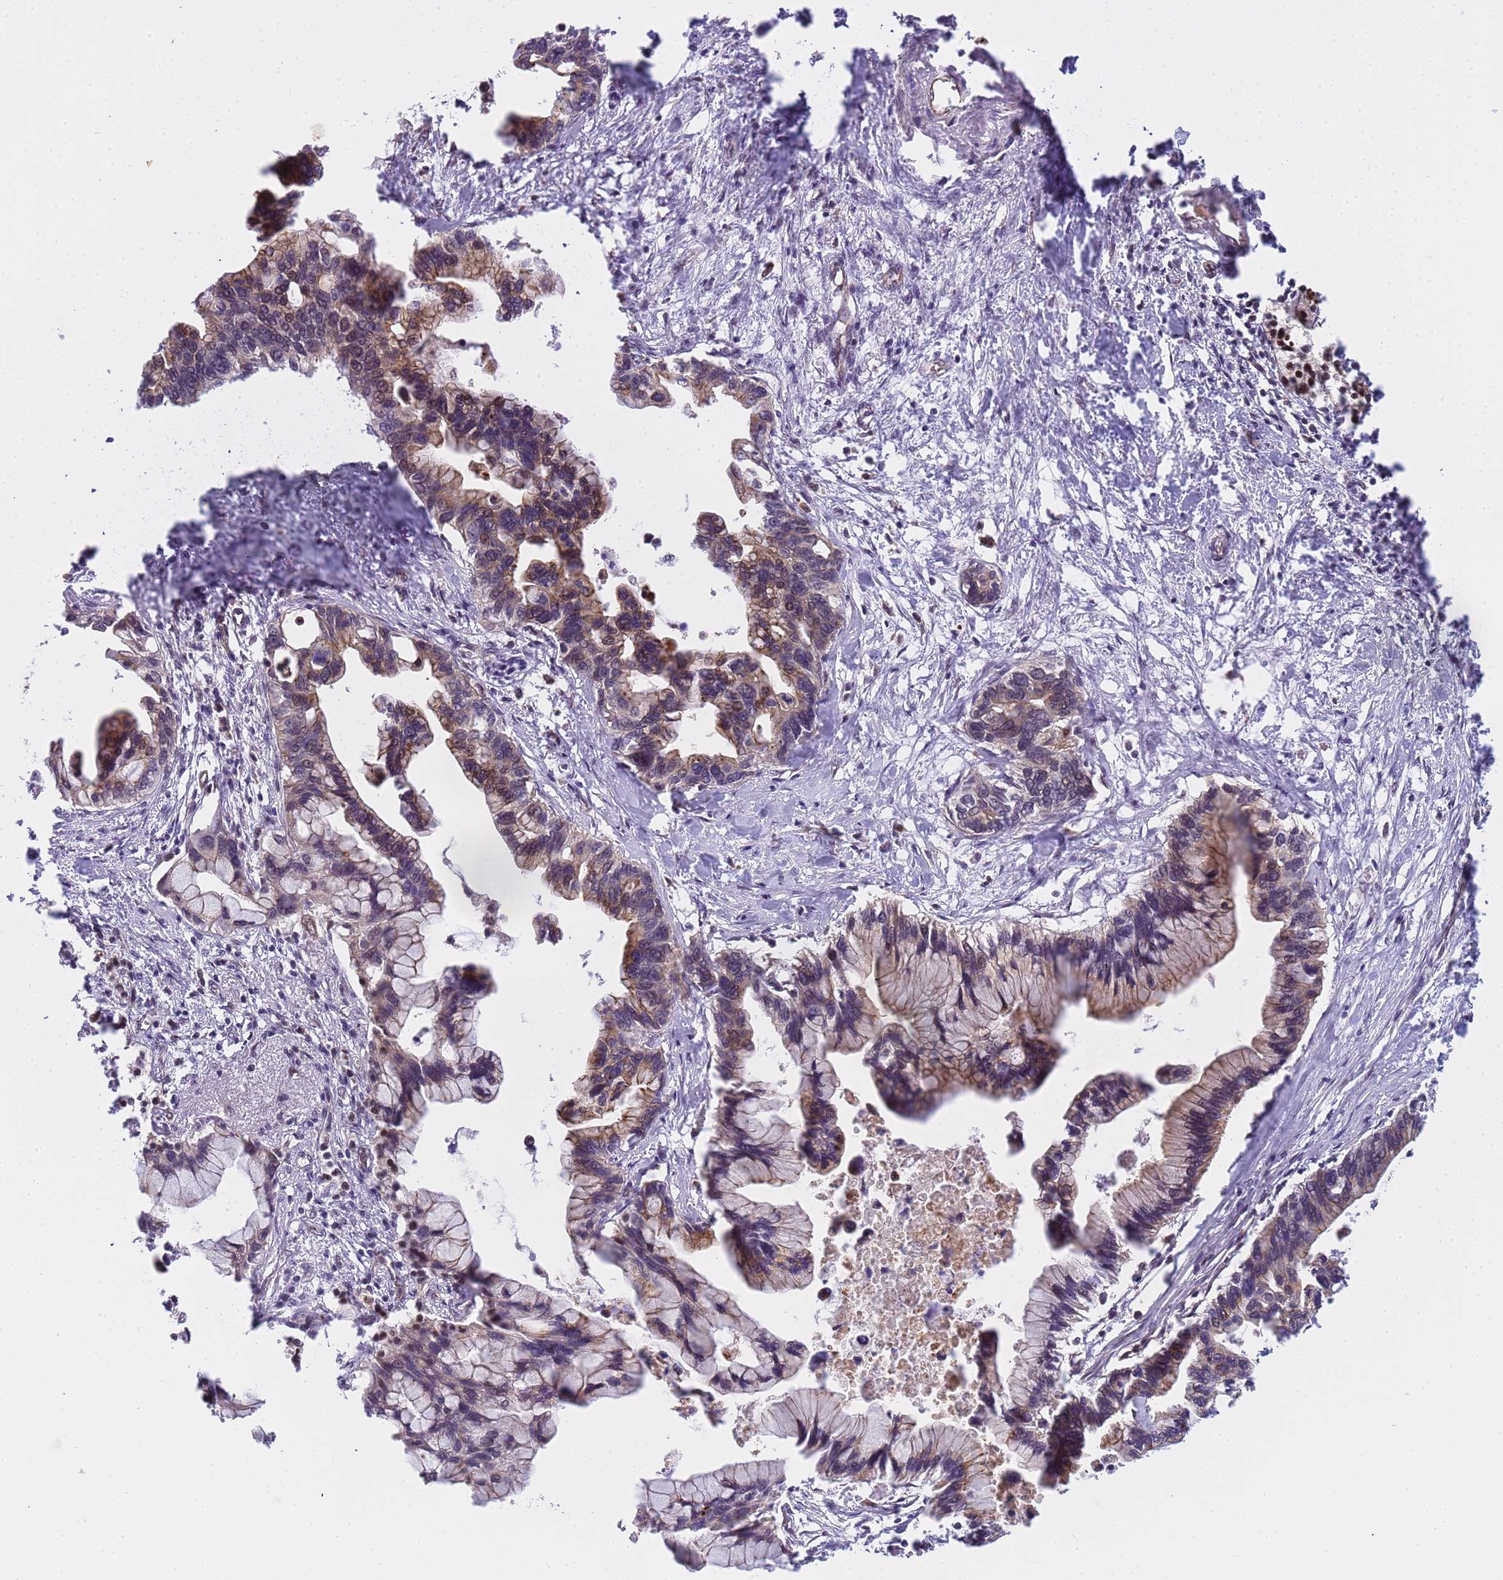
{"staining": {"intensity": "moderate", "quantity": "25%-75%", "location": "cytoplasmic/membranous,nuclear"}, "tissue": "pancreatic cancer", "cell_type": "Tumor cells", "image_type": "cancer", "snomed": [{"axis": "morphology", "description": "Adenocarcinoma, NOS"}, {"axis": "topography", "description": "Pancreas"}], "caption": "Protein expression analysis of human adenocarcinoma (pancreatic) reveals moderate cytoplasmic/membranous and nuclear positivity in approximately 25%-75% of tumor cells.", "gene": "EMC2", "patient": {"sex": "female", "age": 83}}